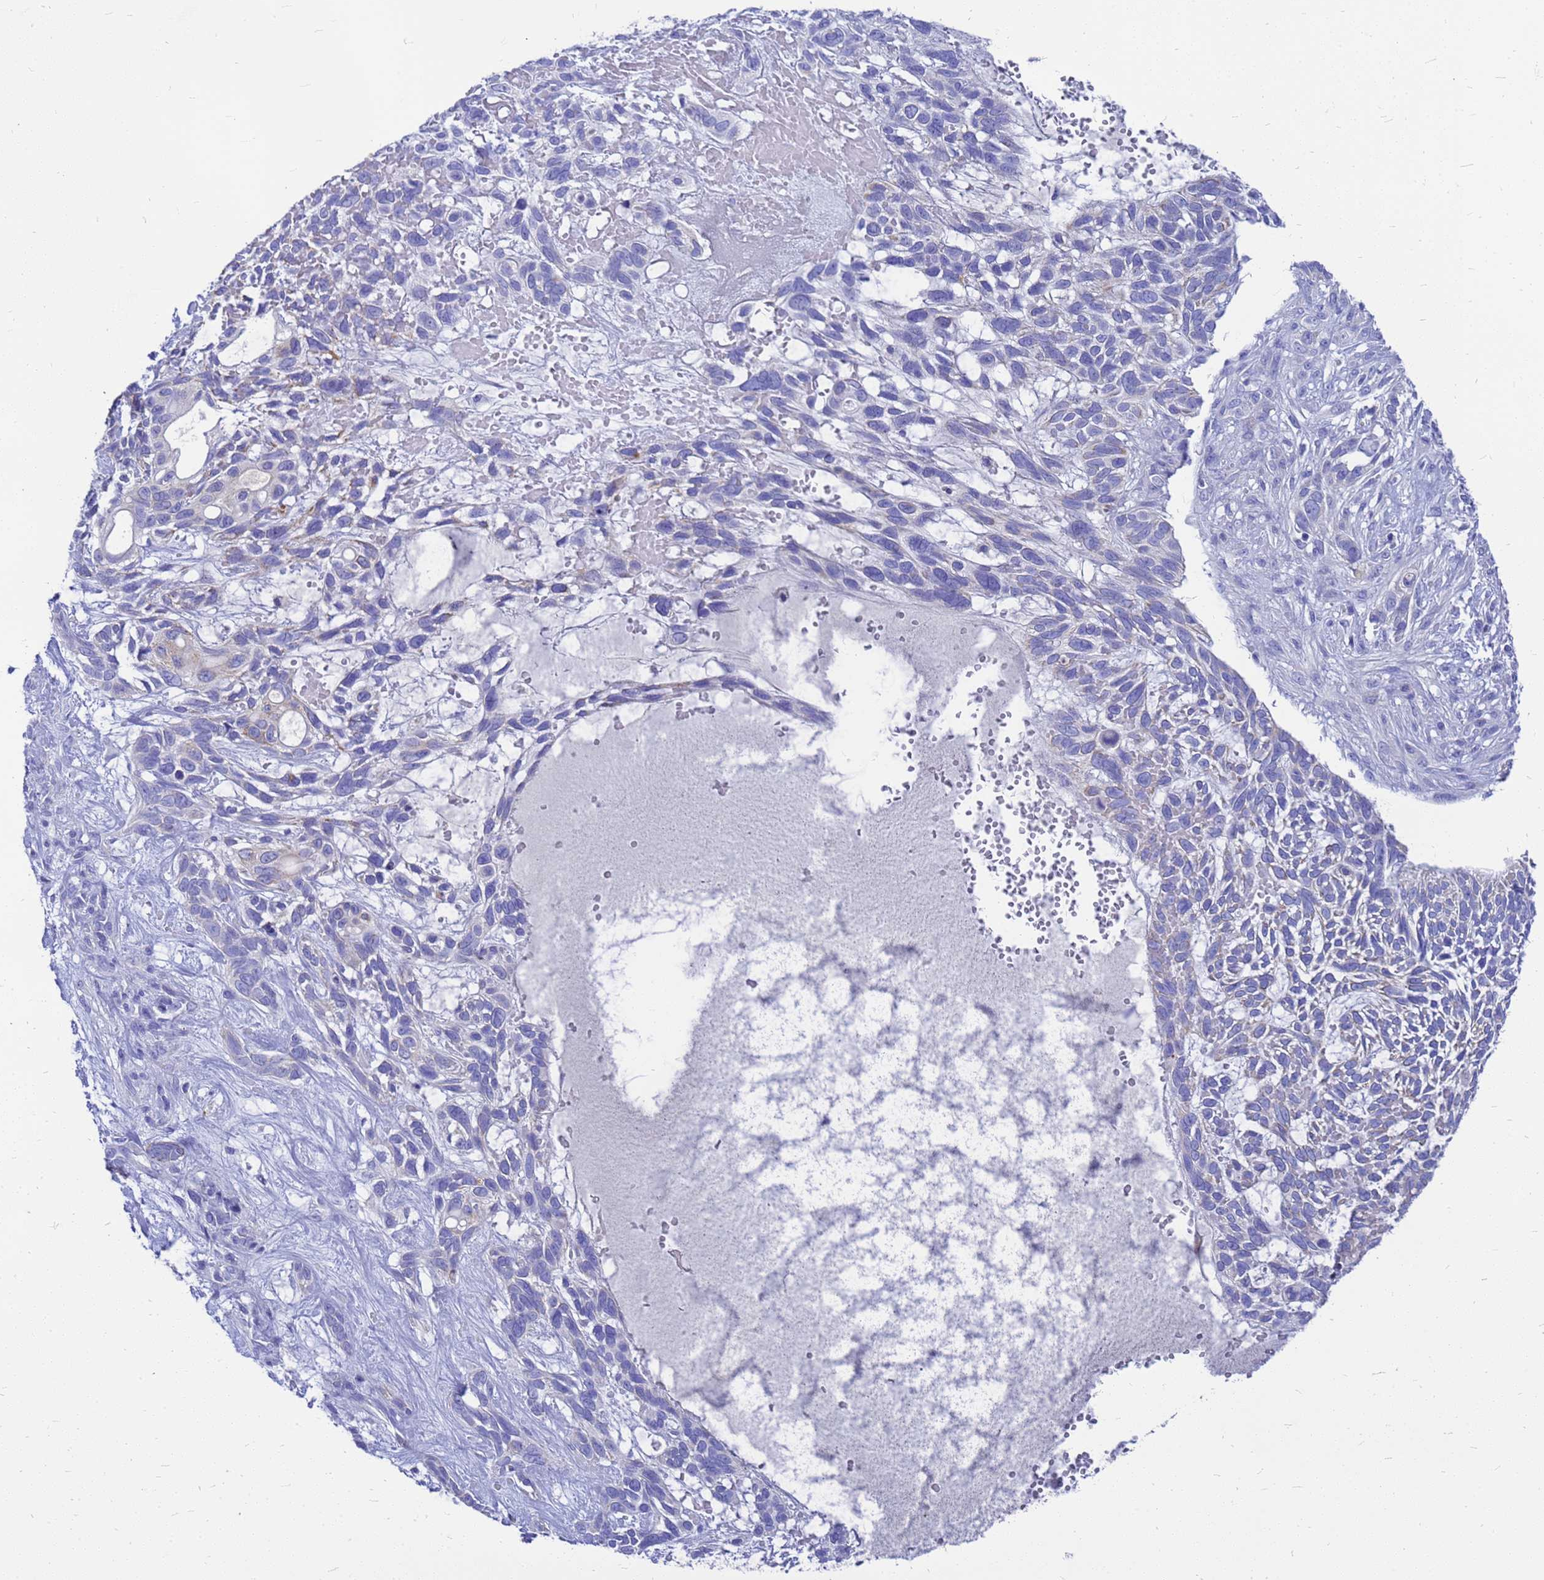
{"staining": {"intensity": "negative", "quantity": "none", "location": "none"}, "tissue": "skin cancer", "cell_type": "Tumor cells", "image_type": "cancer", "snomed": [{"axis": "morphology", "description": "Basal cell carcinoma"}, {"axis": "topography", "description": "Skin"}], "caption": "Immunohistochemical staining of basal cell carcinoma (skin) exhibits no significant expression in tumor cells.", "gene": "OR52E2", "patient": {"sex": "male", "age": 88}}